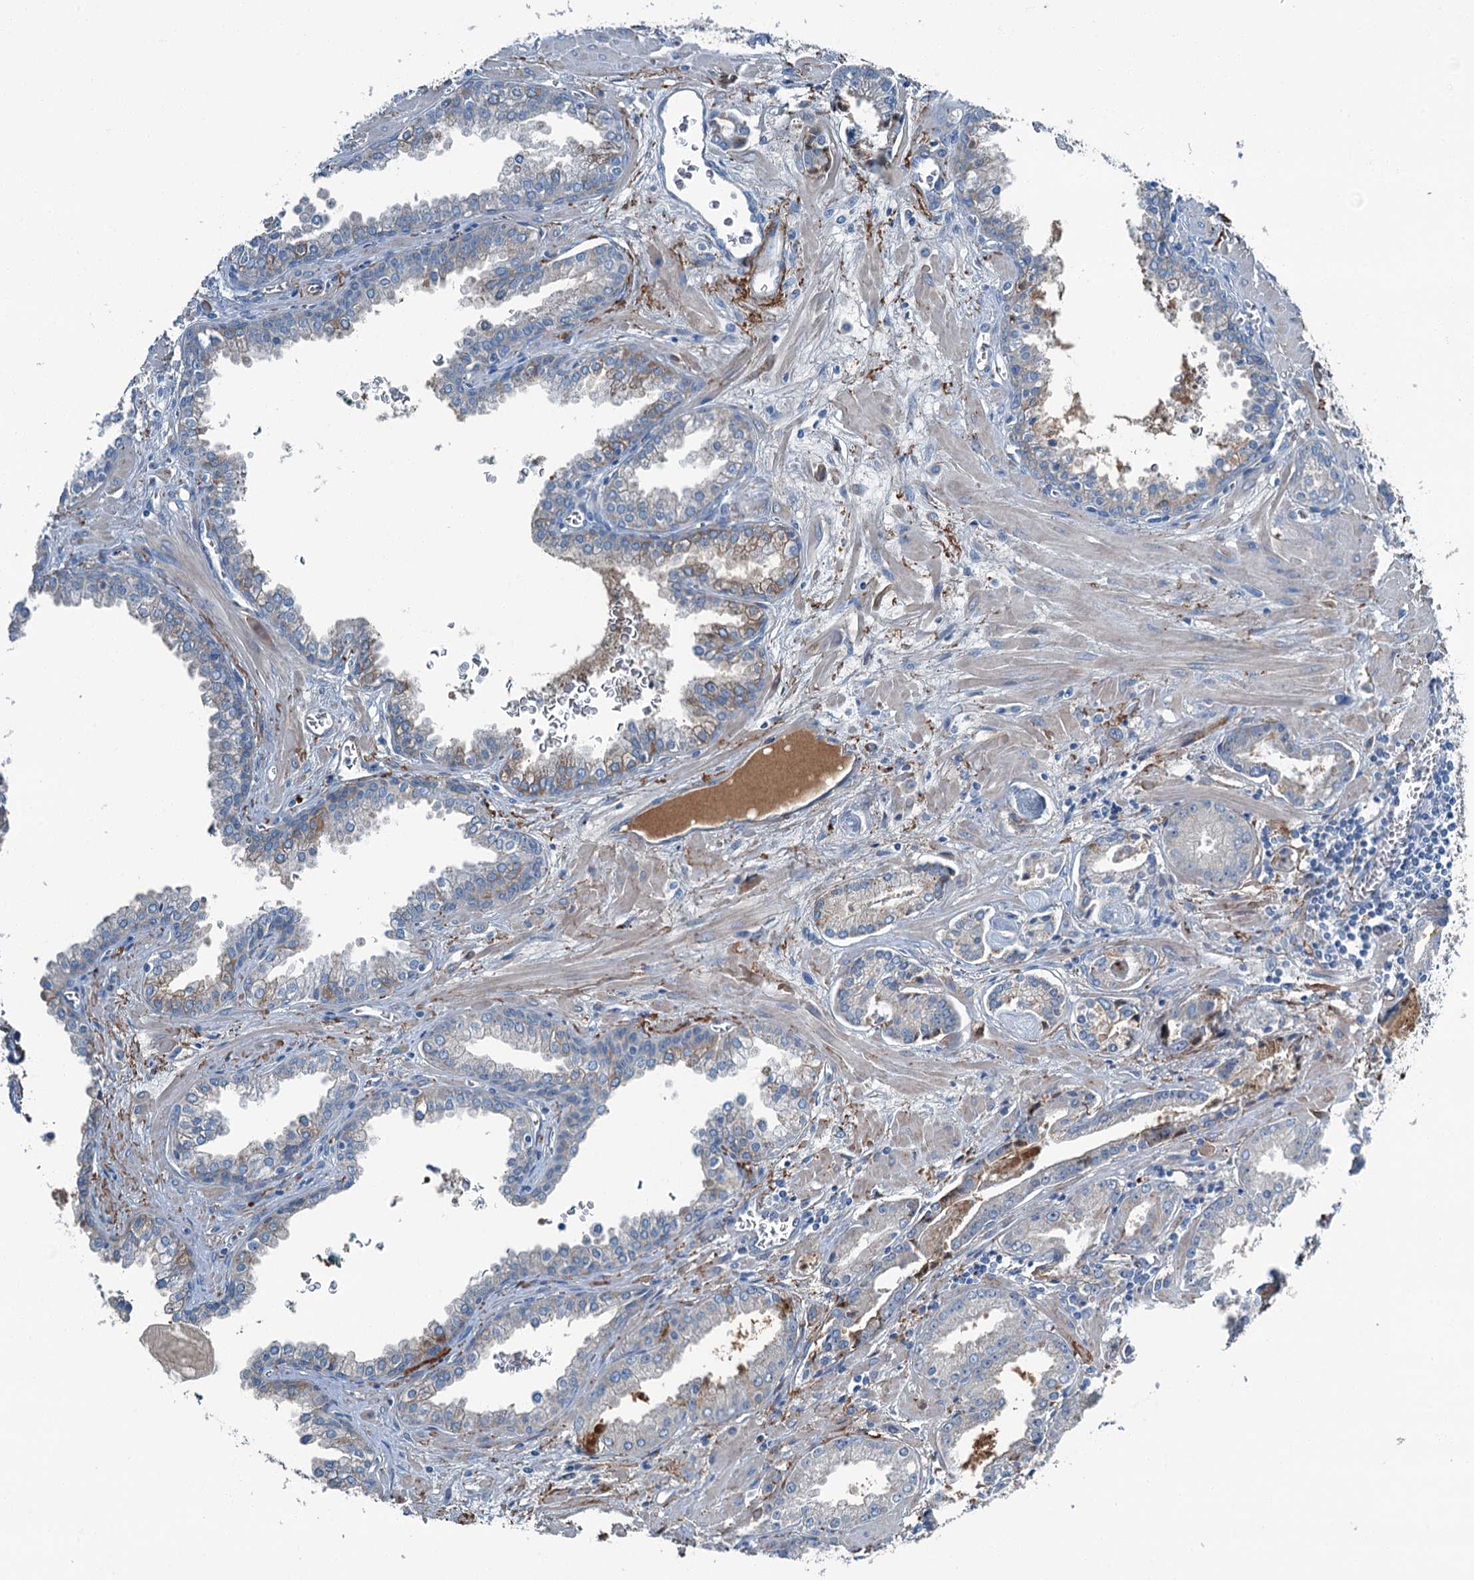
{"staining": {"intensity": "weak", "quantity": "<25%", "location": "cytoplasmic/membranous"}, "tissue": "prostate cancer", "cell_type": "Tumor cells", "image_type": "cancer", "snomed": [{"axis": "morphology", "description": "Adenocarcinoma, Low grade"}, {"axis": "topography", "description": "Prostate"}], "caption": "Immunohistochemistry photomicrograph of neoplastic tissue: prostate adenocarcinoma (low-grade) stained with DAB (3,3'-diaminobenzidine) shows no significant protein expression in tumor cells.", "gene": "AXL", "patient": {"sex": "male", "age": 67}}